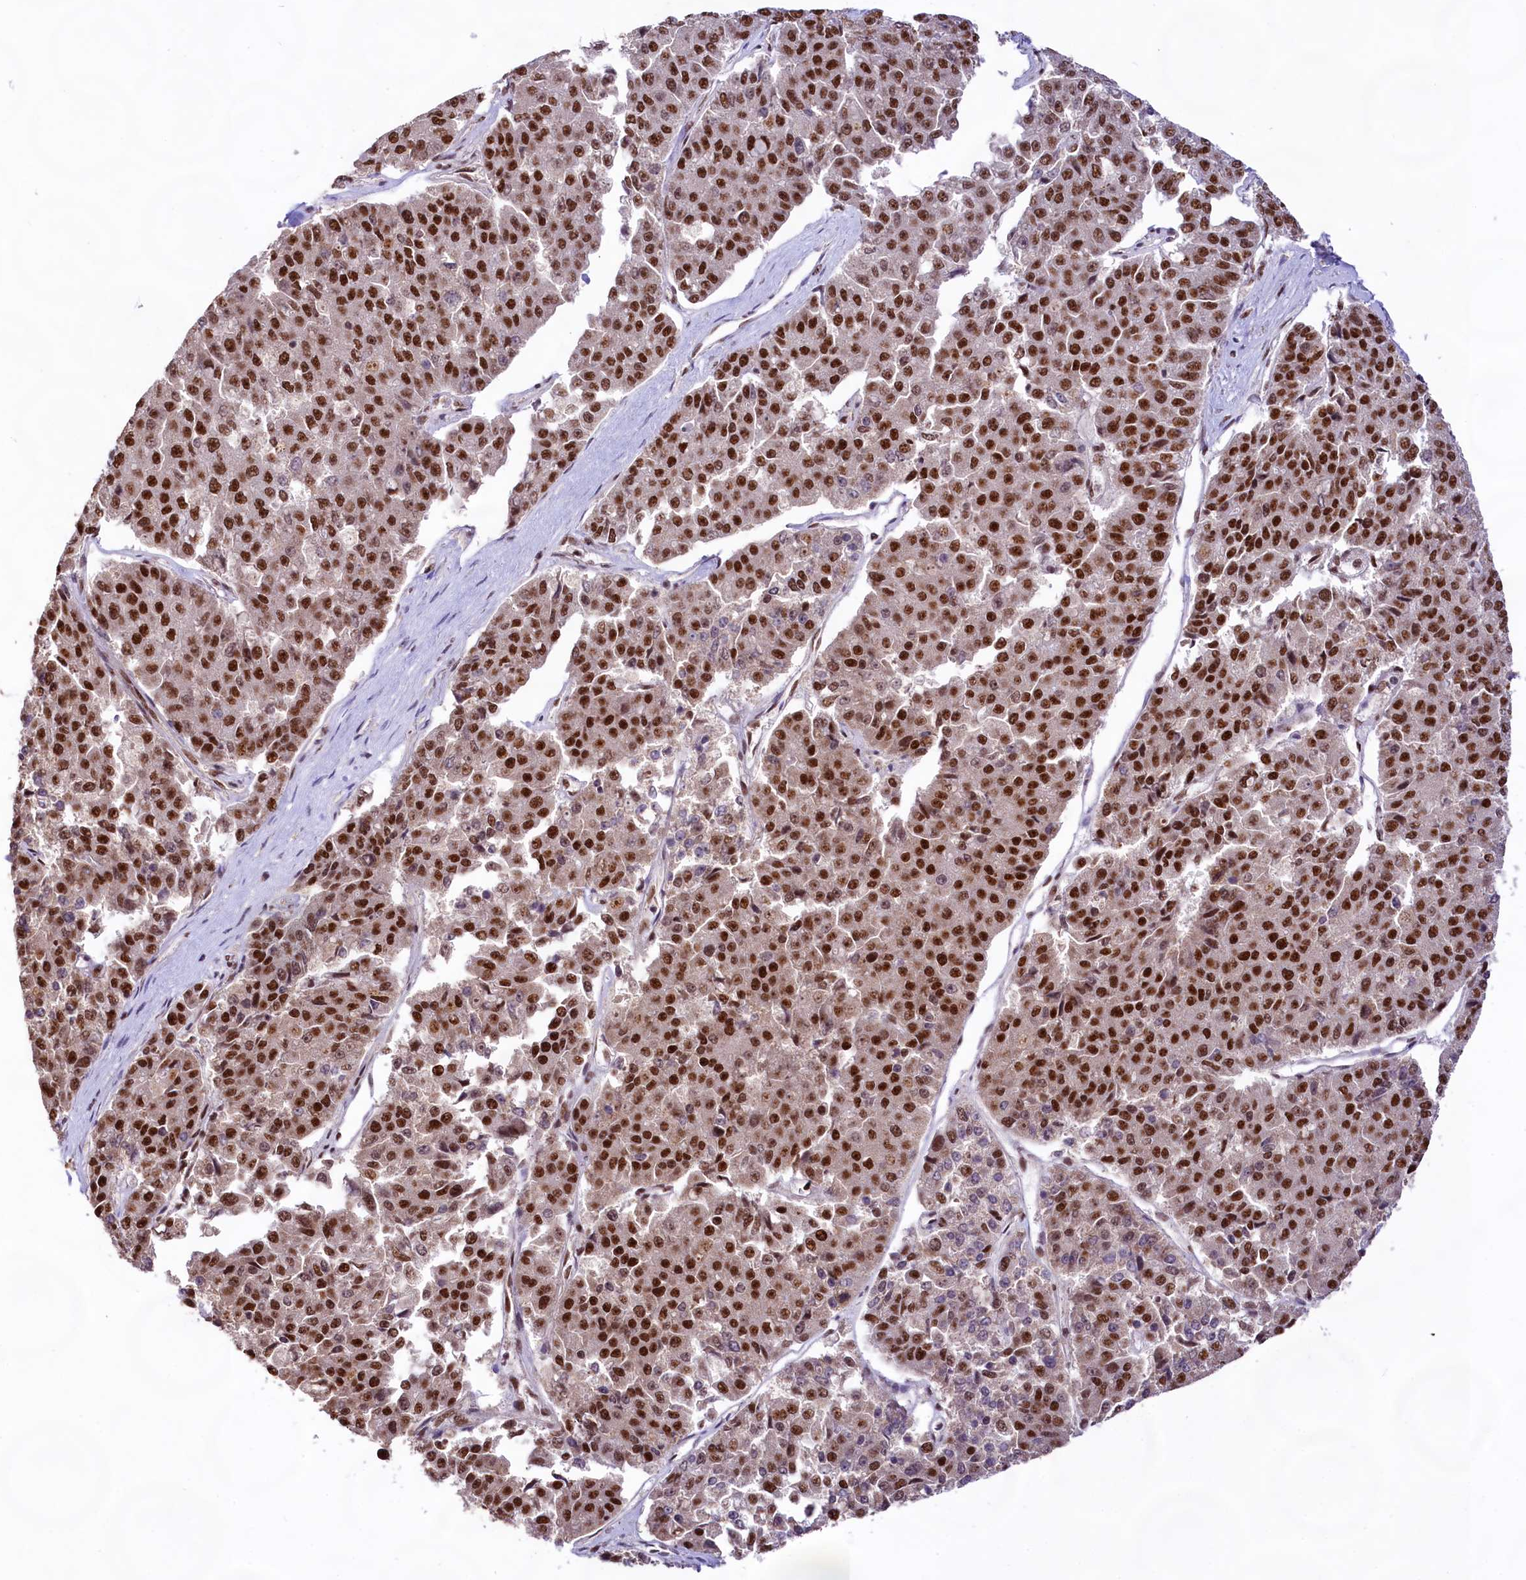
{"staining": {"intensity": "strong", "quantity": ">75%", "location": "nuclear"}, "tissue": "pancreatic cancer", "cell_type": "Tumor cells", "image_type": "cancer", "snomed": [{"axis": "morphology", "description": "Adenocarcinoma, NOS"}, {"axis": "topography", "description": "Pancreas"}], "caption": "Immunohistochemistry of pancreatic cancer demonstrates high levels of strong nuclear positivity in about >75% of tumor cells.", "gene": "HIRA", "patient": {"sex": "male", "age": 50}}